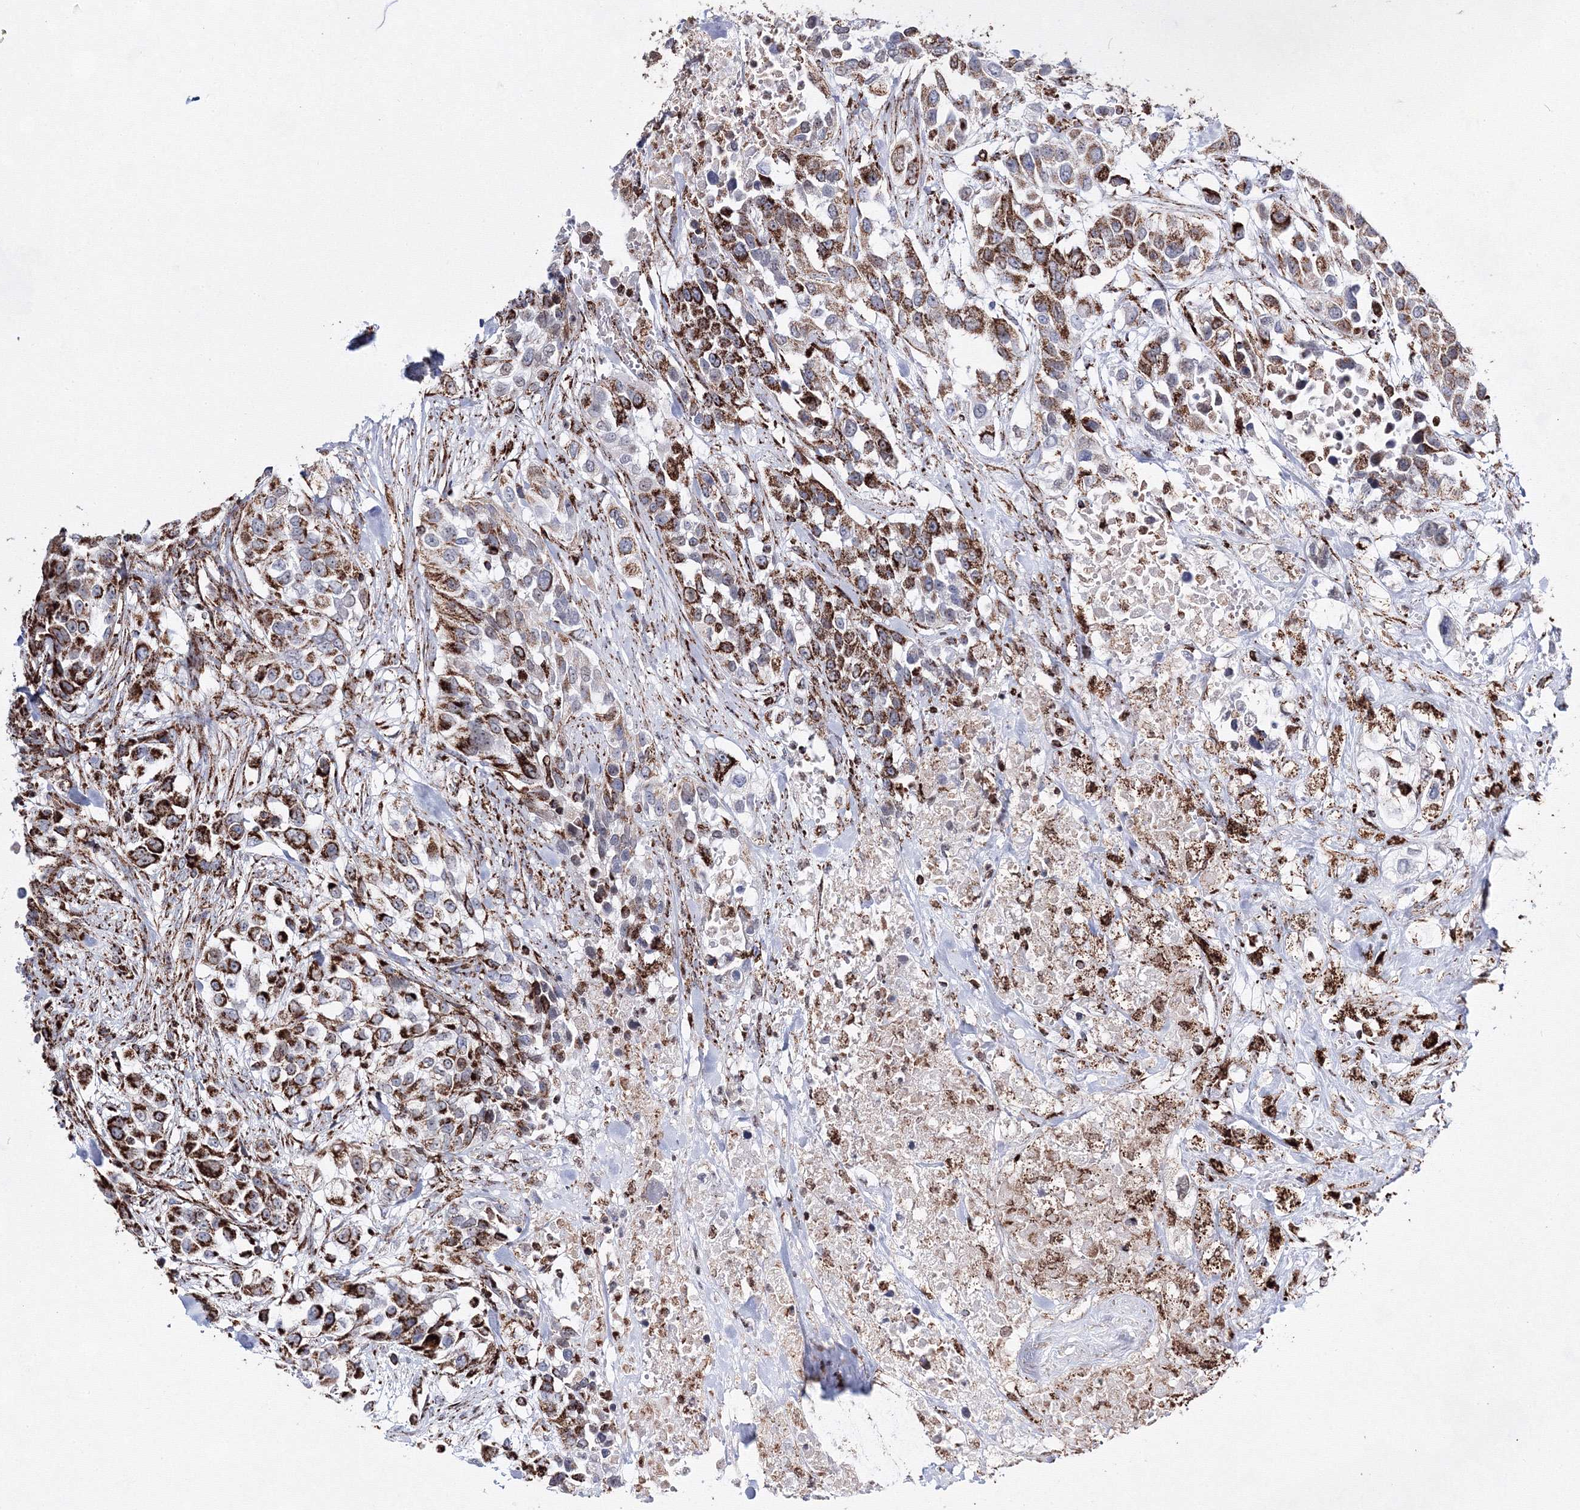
{"staining": {"intensity": "strong", "quantity": ">75%", "location": "cytoplasmic/membranous"}, "tissue": "urothelial cancer", "cell_type": "Tumor cells", "image_type": "cancer", "snomed": [{"axis": "morphology", "description": "Urothelial carcinoma, High grade"}, {"axis": "topography", "description": "Urinary bladder"}], "caption": "Urothelial carcinoma (high-grade) tissue demonstrates strong cytoplasmic/membranous expression in approximately >75% of tumor cells", "gene": "HADHB", "patient": {"sex": "female", "age": 80}}